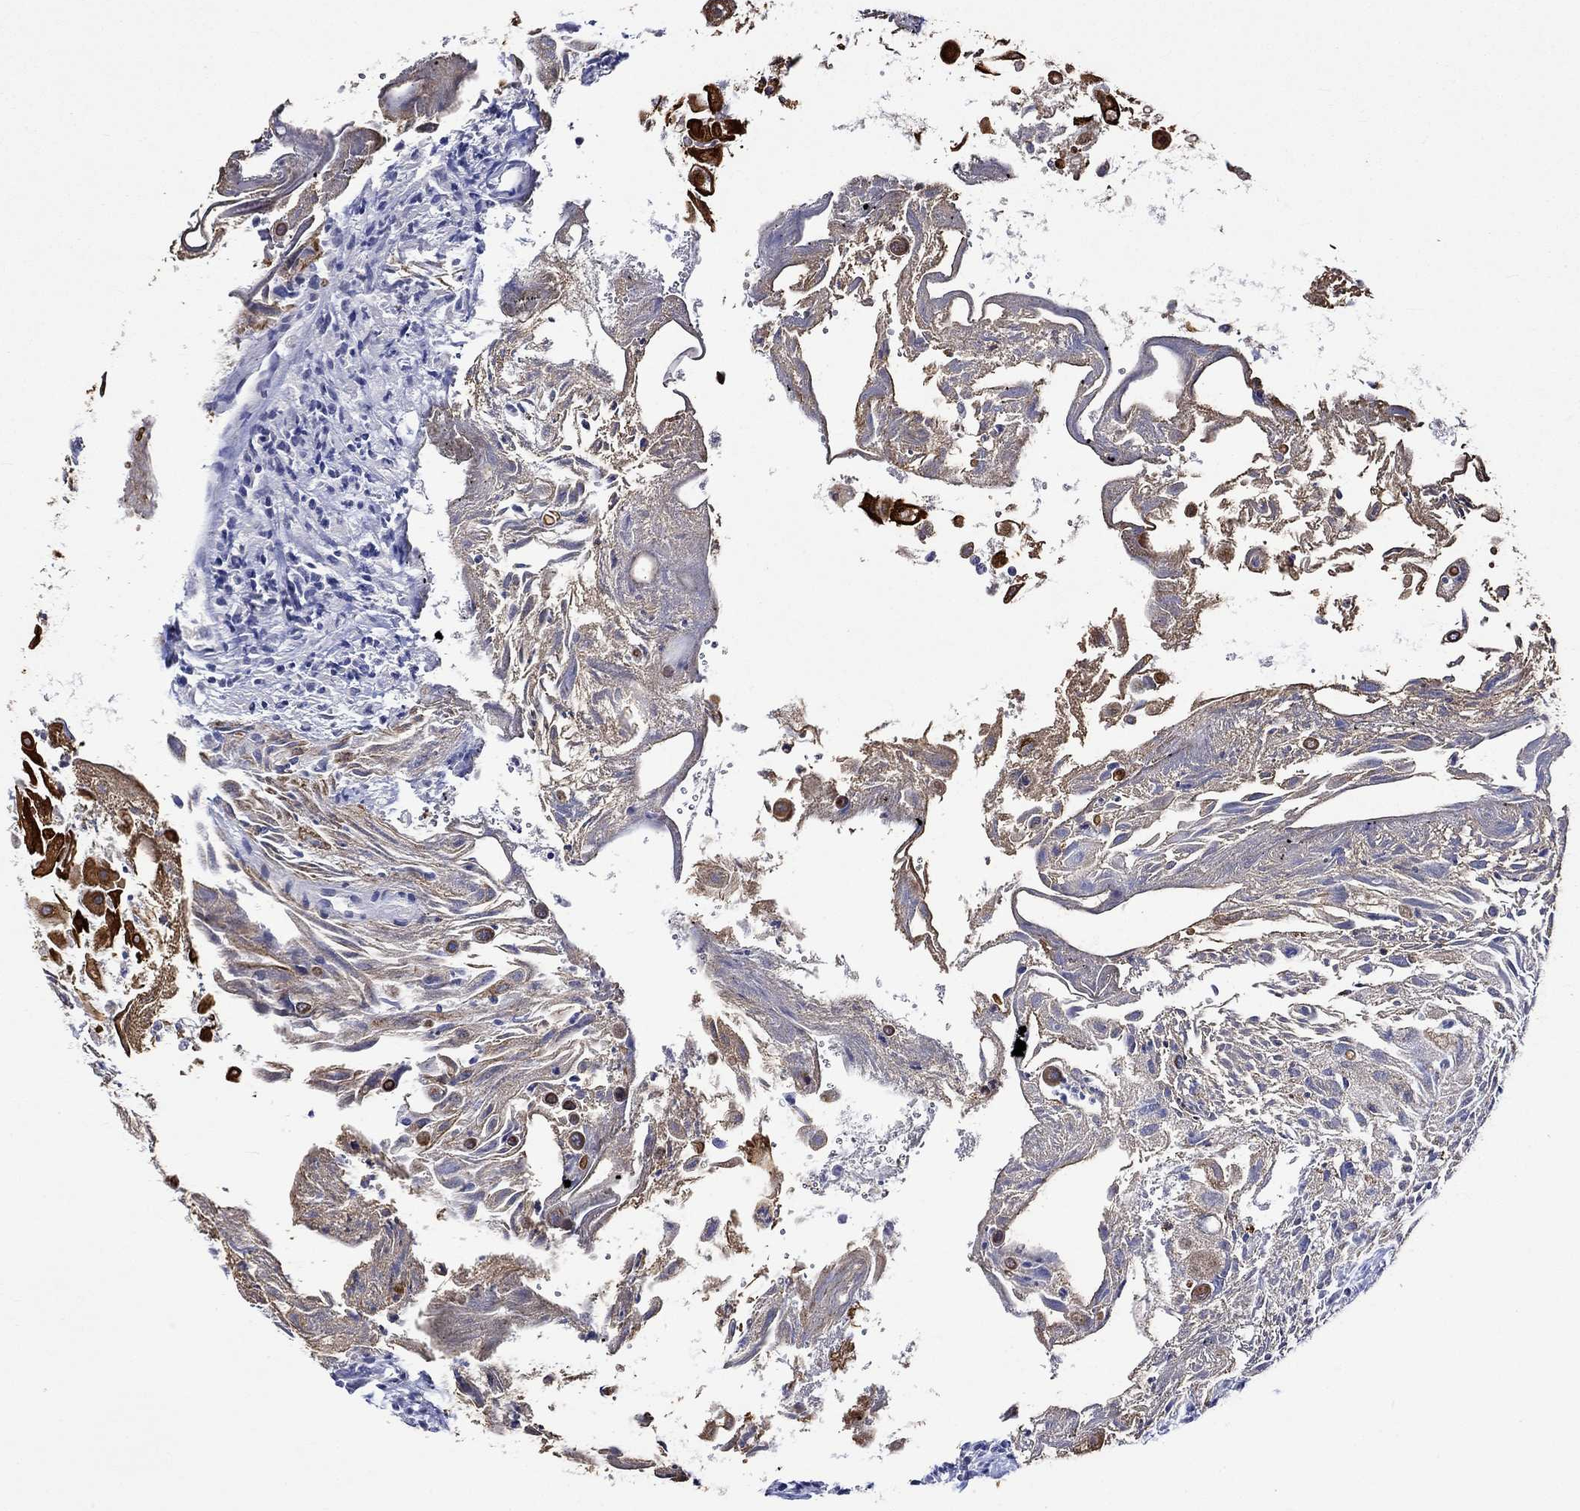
{"staining": {"intensity": "strong", "quantity": ">75%", "location": "cytoplasmic/membranous"}, "tissue": "urothelial cancer", "cell_type": "Tumor cells", "image_type": "cancer", "snomed": [{"axis": "morphology", "description": "Urothelial carcinoma, High grade"}, {"axis": "topography", "description": "Urinary bladder"}], "caption": "Tumor cells display high levels of strong cytoplasmic/membranous expression in approximately >75% of cells in human urothelial cancer. The staining was performed using DAB (3,3'-diaminobenzidine) to visualize the protein expression in brown, while the nuclei were stained in blue with hematoxylin (Magnification: 20x).", "gene": "DDX3Y", "patient": {"sex": "female", "age": 79}}